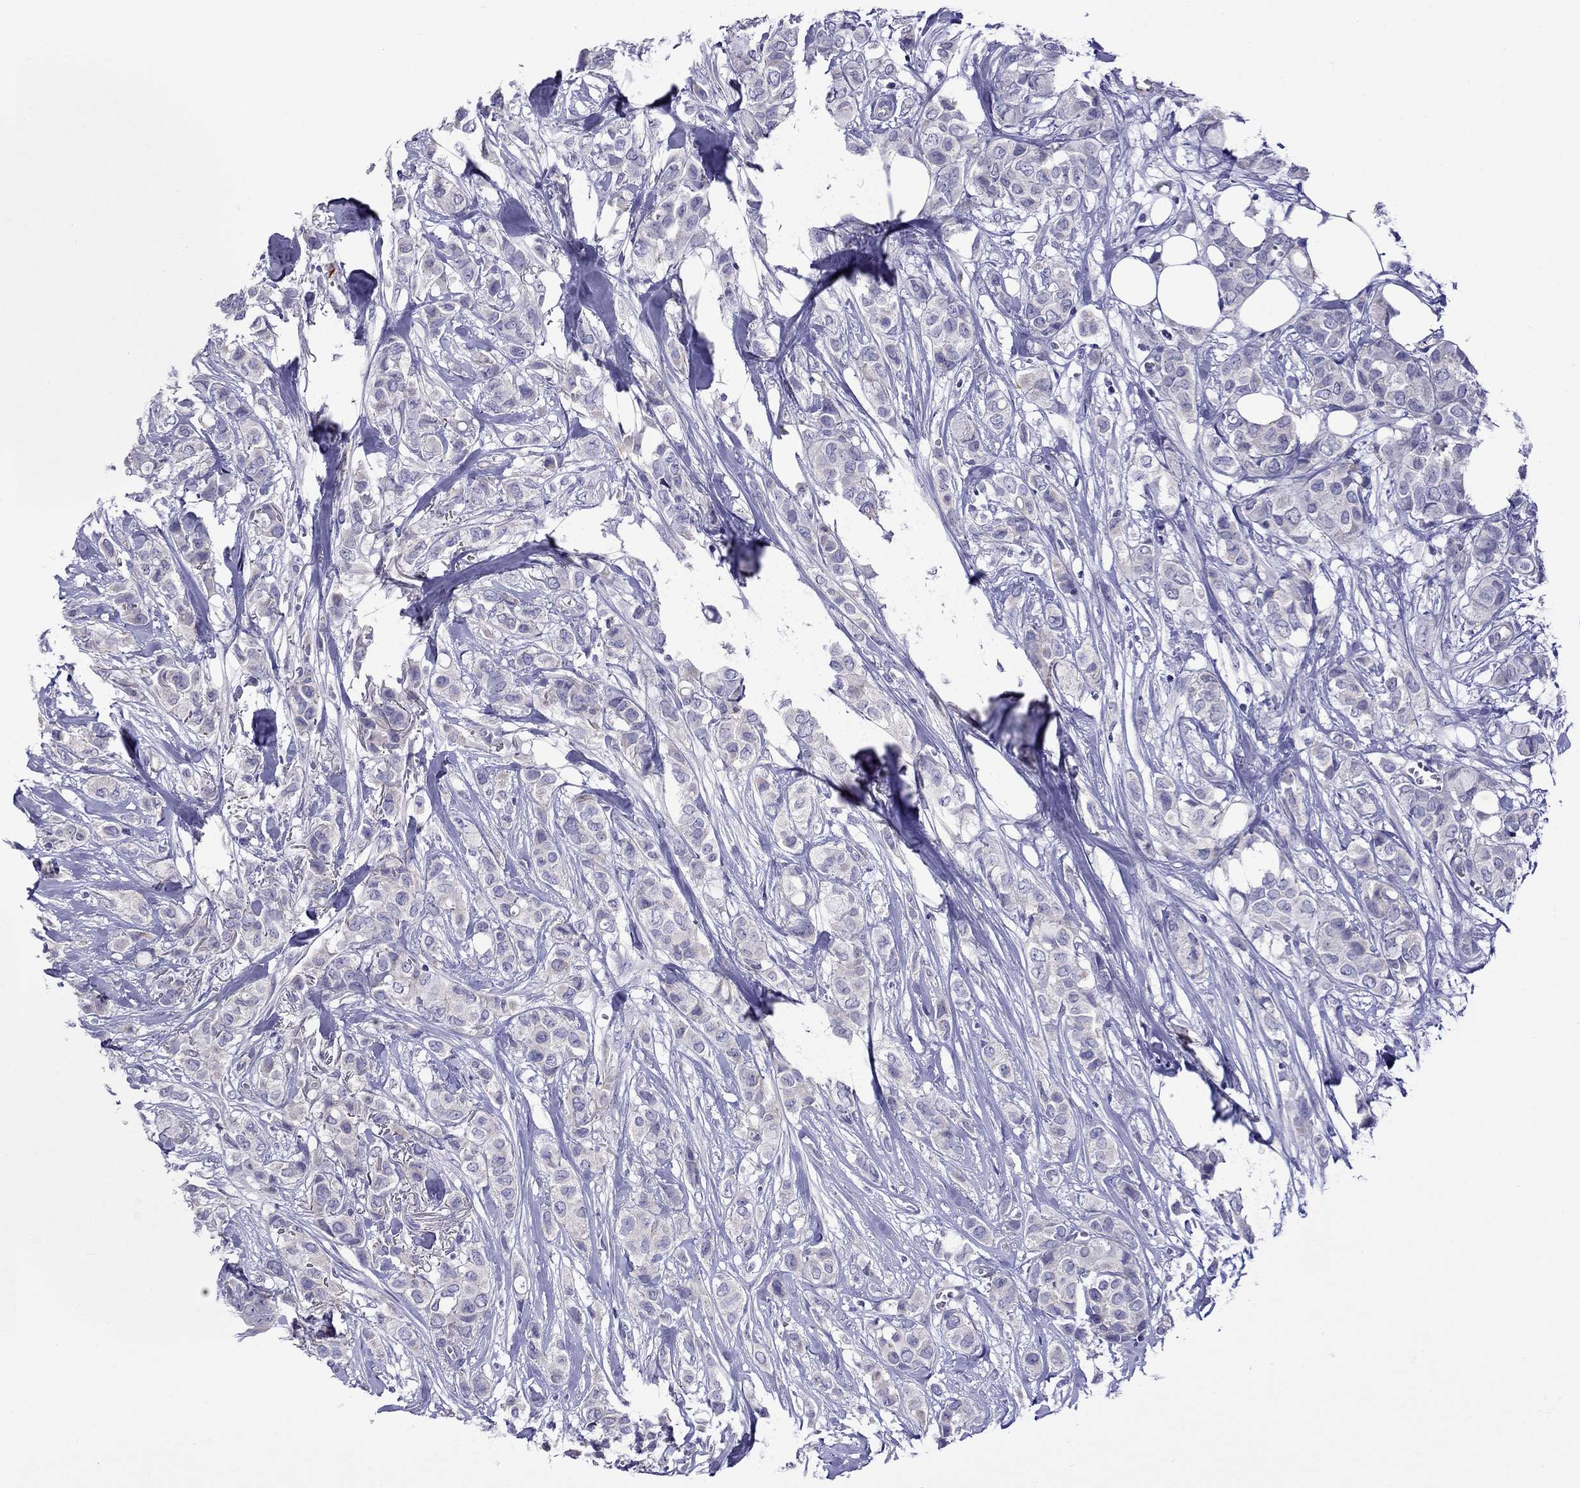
{"staining": {"intensity": "negative", "quantity": "none", "location": "none"}, "tissue": "breast cancer", "cell_type": "Tumor cells", "image_type": "cancer", "snomed": [{"axis": "morphology", "description": "Duct carcinoma"}, {"axis": "topography", "description": "Breast"}], "caption": "IHC image of neoplastic tissue: breast cancer (intraductal carcinoma) stained with DAB displays no significant protein expression in tumor cells.", "gene": "STAR", "patient": {"sex": "female", "age": 85}}